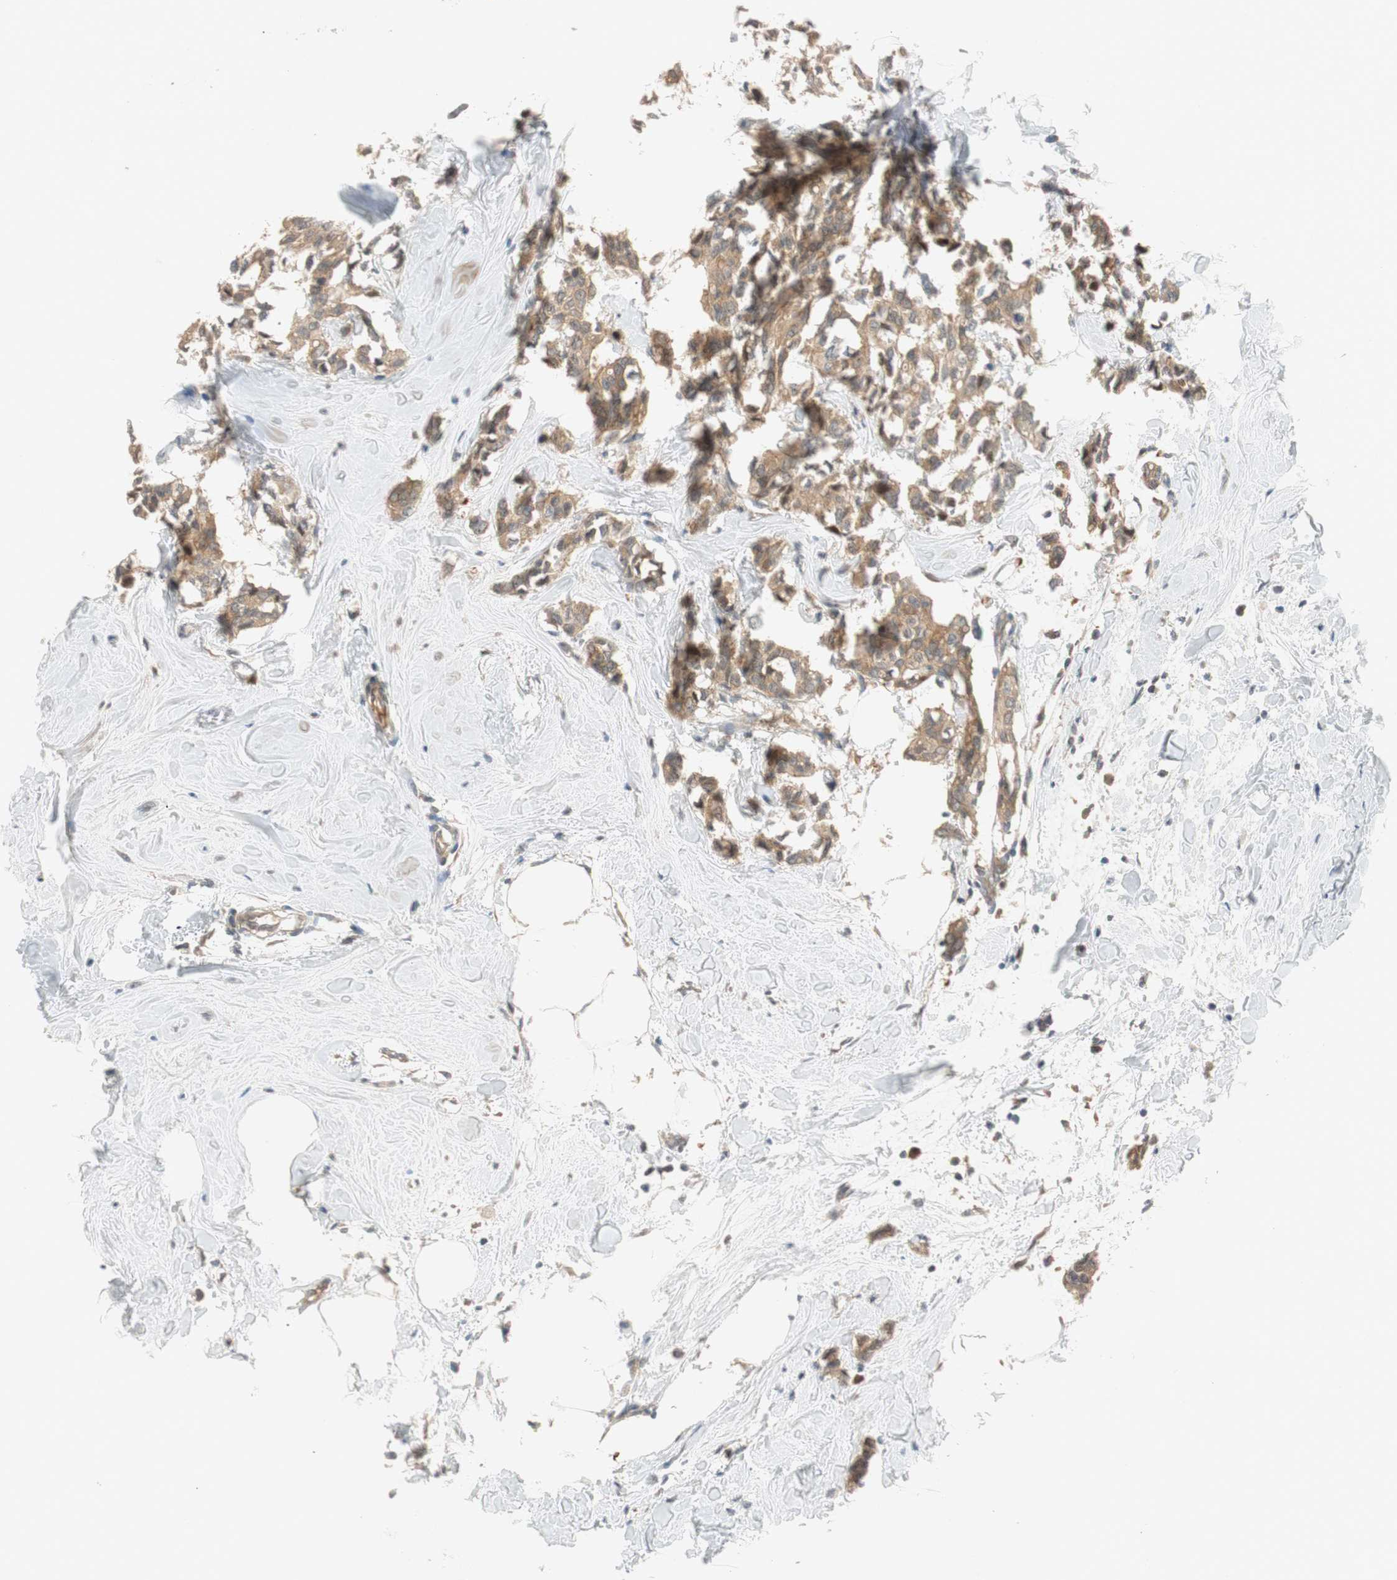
{"staining": {"intensity": "moderate", "quantity": ">75%", "location": "cytoplasmic/membranous"}, "tissue": "breast cancer", "cell_type": "Tumor cells", "image_type": "cancer", "snomed": [{"axis": "morphology", "description": "Duct carcinoma"}, {"axis": "topography", "description": "Breast"}], "caption": "A micrograph of human breast infiltrating ductal carcinoma stained for a protein displays moderate cytoplasmic/membranous brown staining in tumor cells. (Brightfield microscopy of DAB IHC at high magnification).", "gene": "PCK1", "patient": {"sex": "female", "age": 84}}